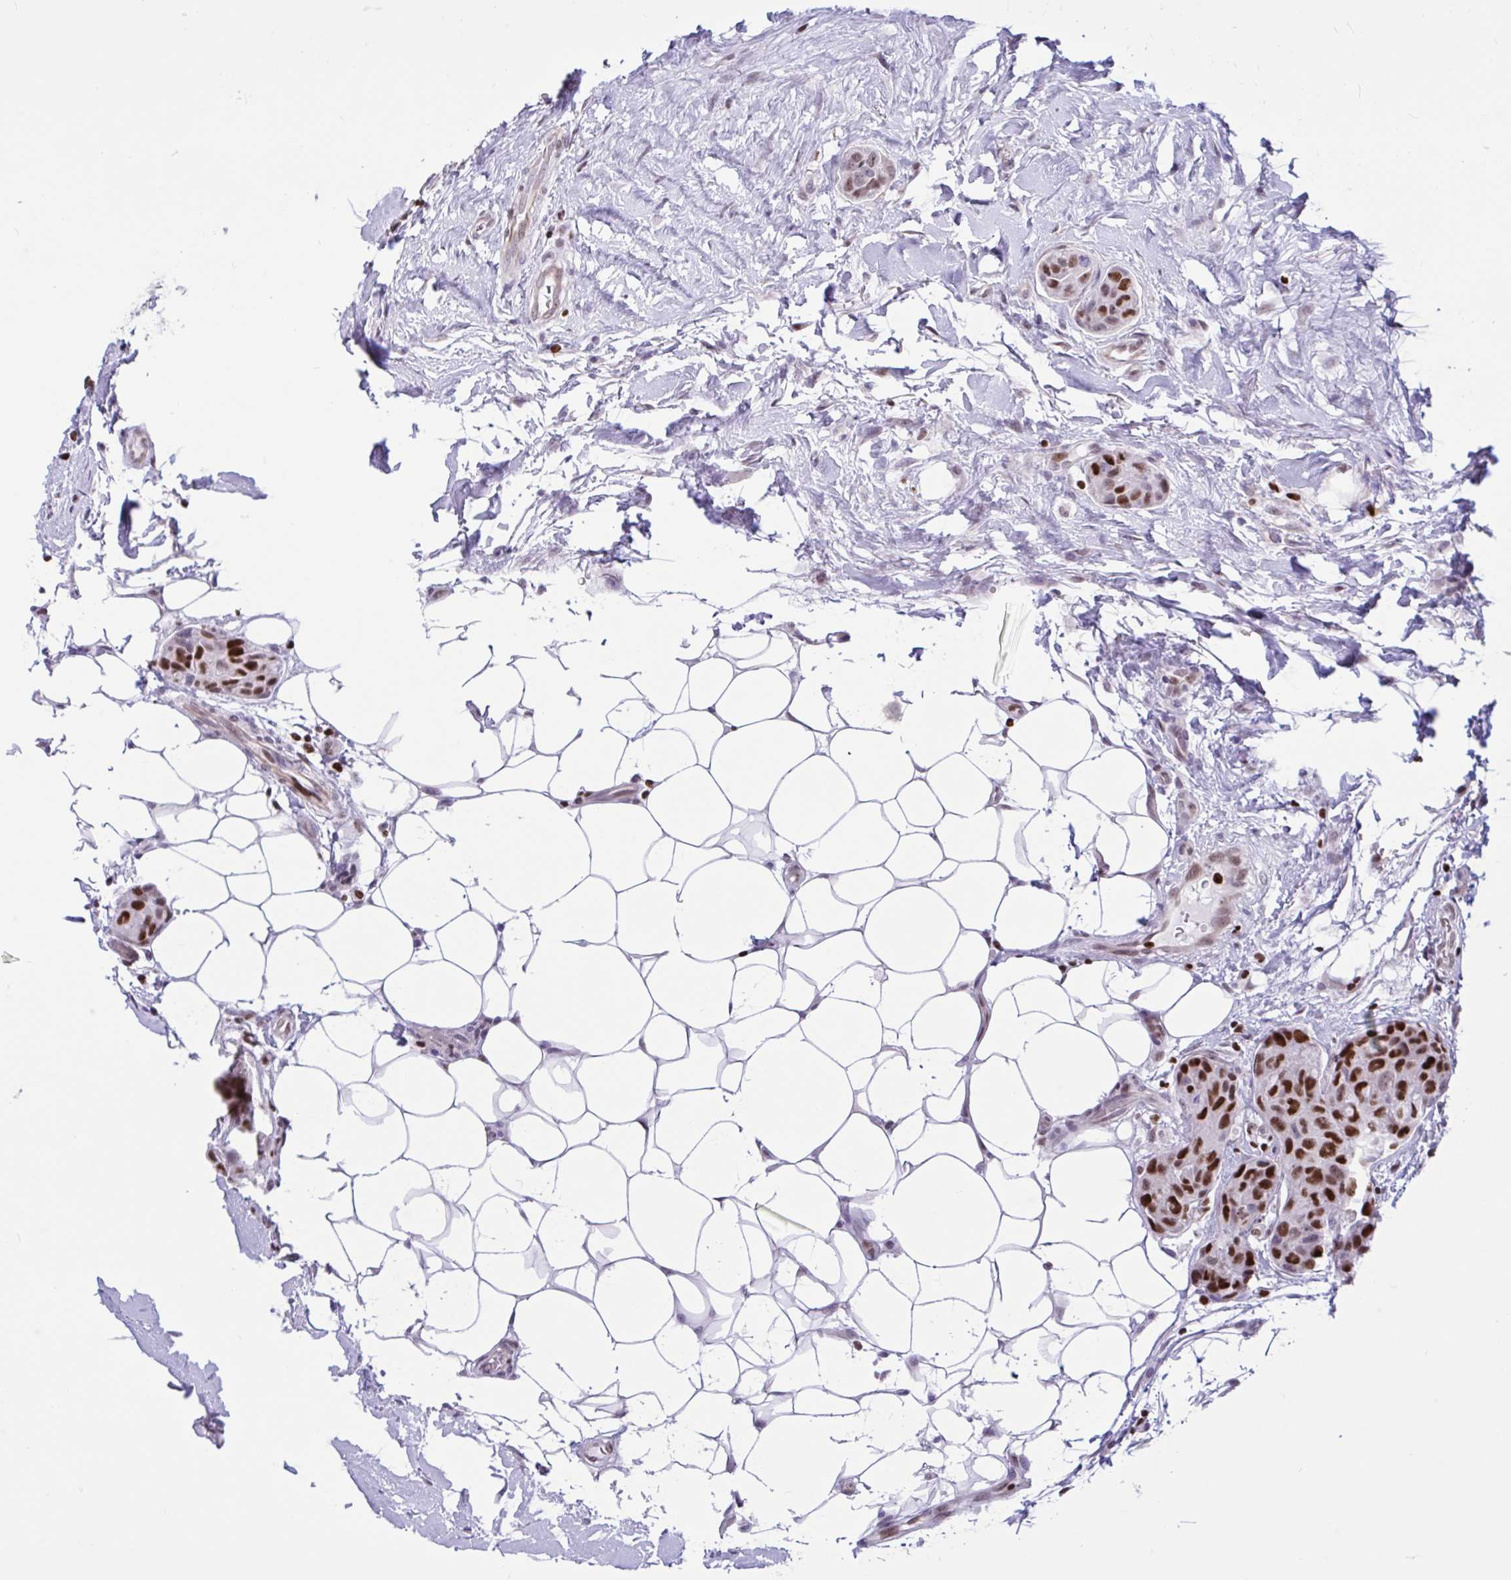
{"staining": {"intensity": "strong", "quantity": ">75%", "location": "nuclear"}, "tissue": "breast cancer", "cell_type": "Tumor cells", "image_type": "cancer", "snomed": [{"axis": "morphology", "description": "Duct carcinoma"}, {"axis": "topography", "description": "Breast"}, {"axis": "topography", "description": "Lymph node"}], "caption": "The photomicrograph demonstrates staining of breast intraductal carcinoma, revealing strong nuclear protein expression (brown color) within tumor cells.", "gene": "HMGB2", "patient": {"sex": "female", "age": 80}}